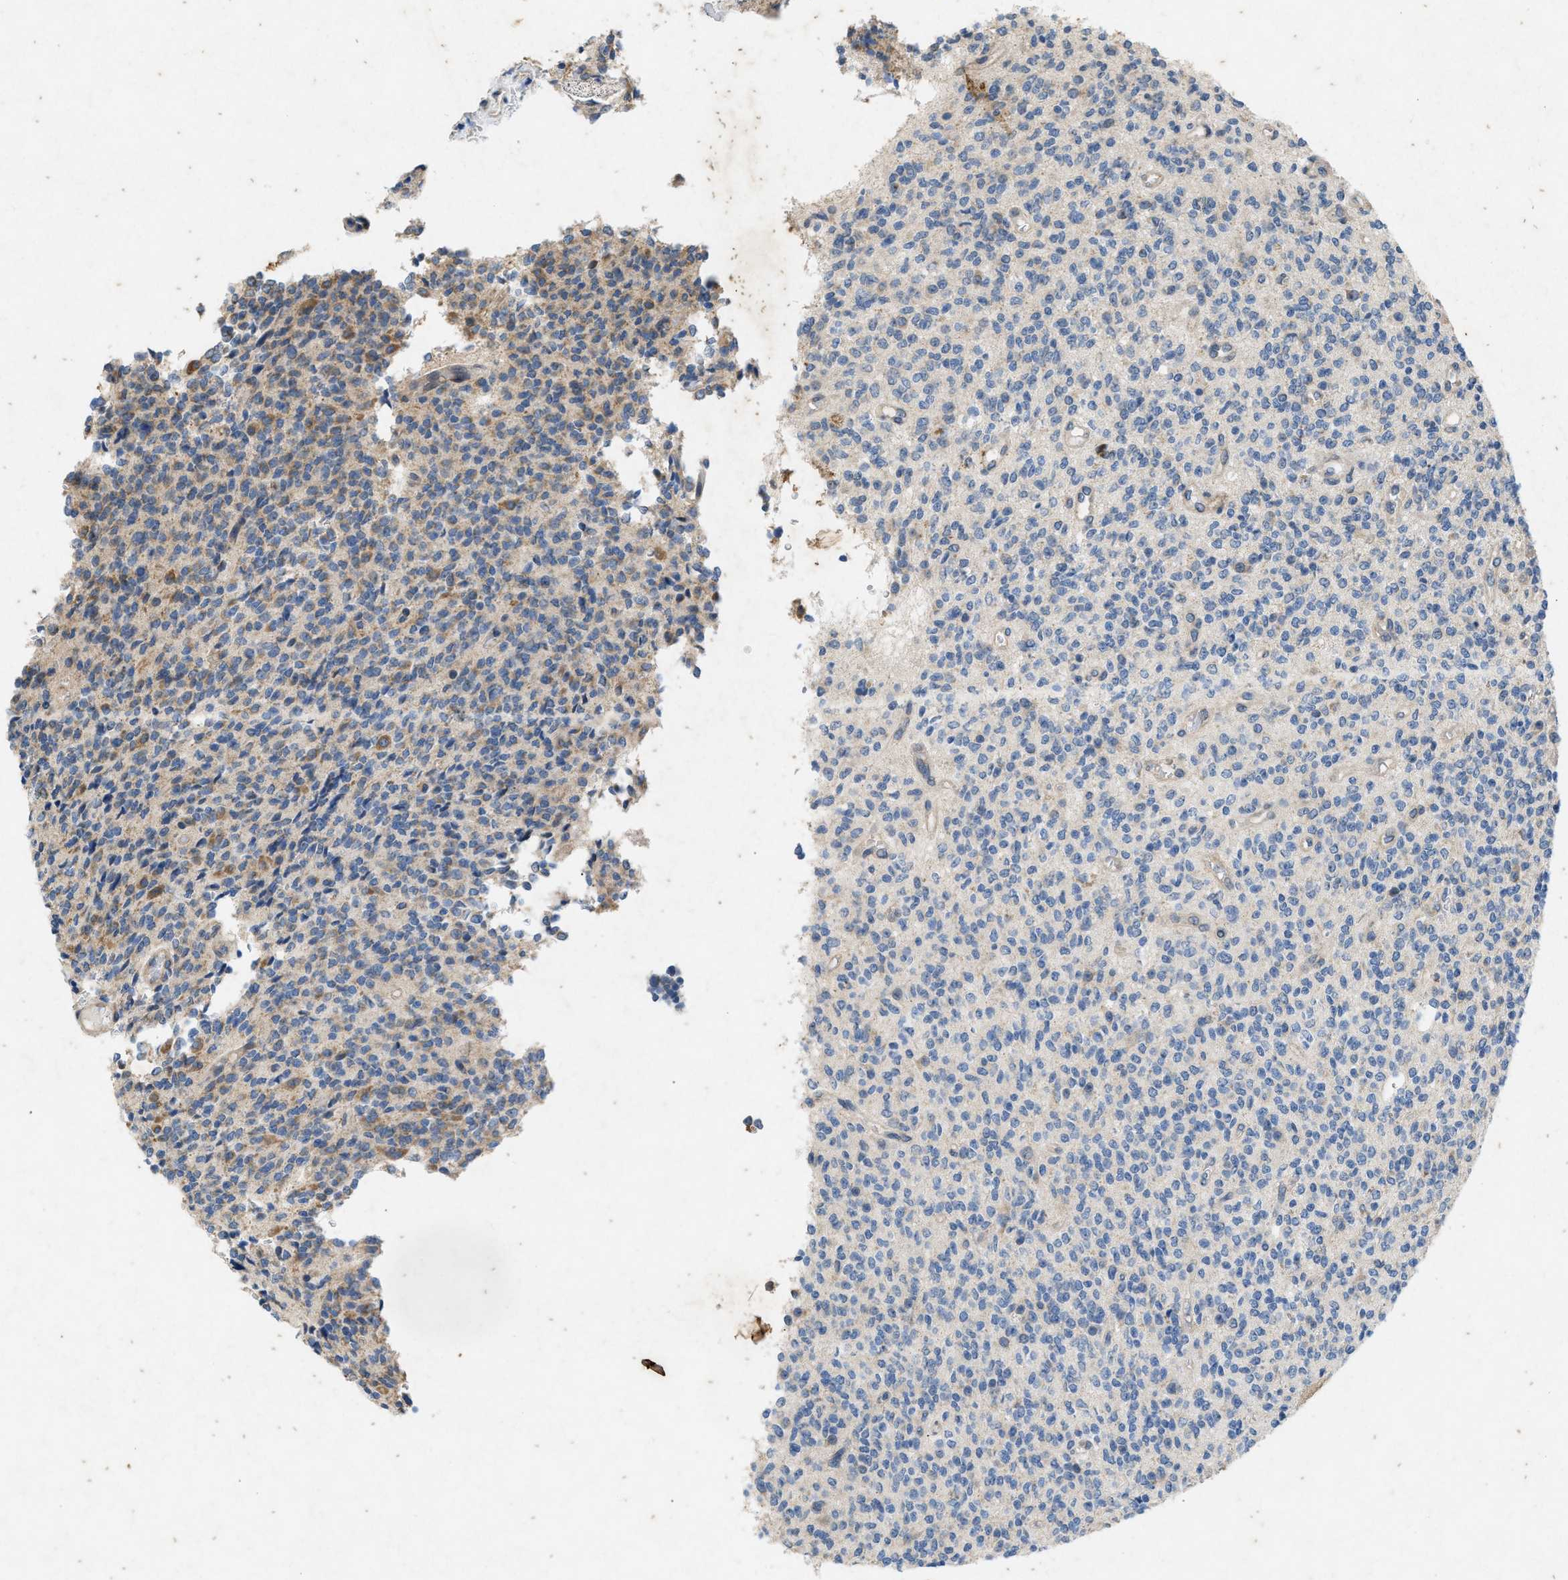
{"staining": {"intensity": "moderate", "quantity": "25%-75%", "location": "cytoplasmic/membranous"}, "tissue": "glioma", "cell_type": "Tumor cells", "image_type": "cancer", "snomed": [{"axis": "morphology", "description": "Glioma, malignant, High grade"}, {"axis": "topography", "description": "Brain"}], "caption": "A brown stain highlights moderate cytoplasmic/membranous positivity of a protein in human glioma tumor cells.", "gene": "PRKG2", "patient": {"sex": "male", "age": 34}}